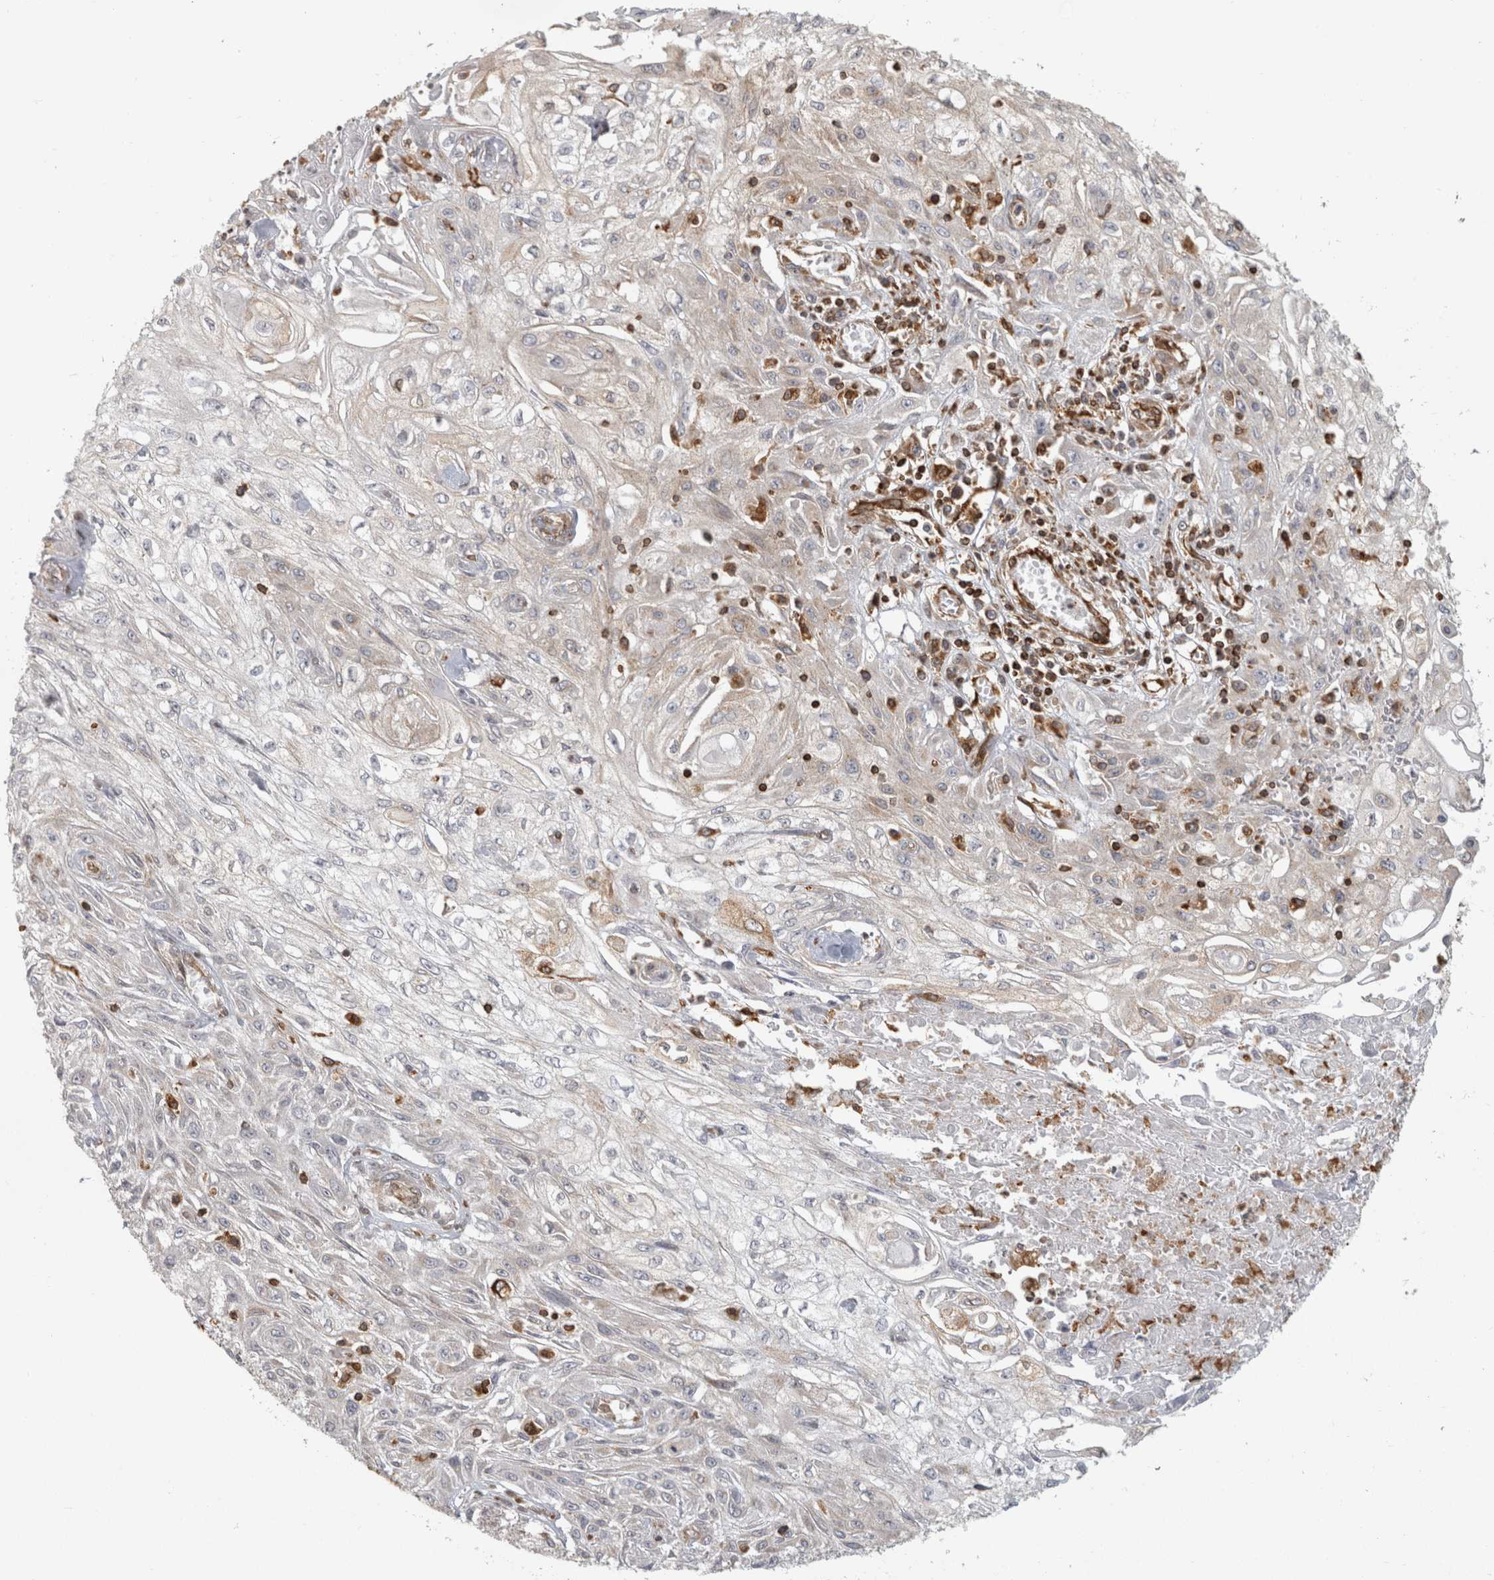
{"staining": {"intensity": "weak", "quantity": "<25%", "location": "cytoplasmic/membranous"}, "tissue": "skin cancer", "cell_type": "Tumor cells", "image_type": "cancer", "snomed": [{"axis": "morphology", "description": "Squamous cell carcinoma, NOS"}, {"axis": "morphology", "description": "Squamous cell carcinoma, metastatic, NOS"}, {"axis": "topography", "description": "Skin"}, {"axis": "topography", "description": "Lymph node"}], "caption": "Immunohistochemistry (IHC) histopathology image of neoplastic tissue: human skin cancer (metastatic squamous cell carcinoma) stained with DAB (3,3'-diaminobenzidine) exhibits no significant protein expression in tumor cells. (DAB immunohistochemistry (IHC), high magnification).", "gene": "HLA-E", "patient": {"sex": "male", "age": 75}}